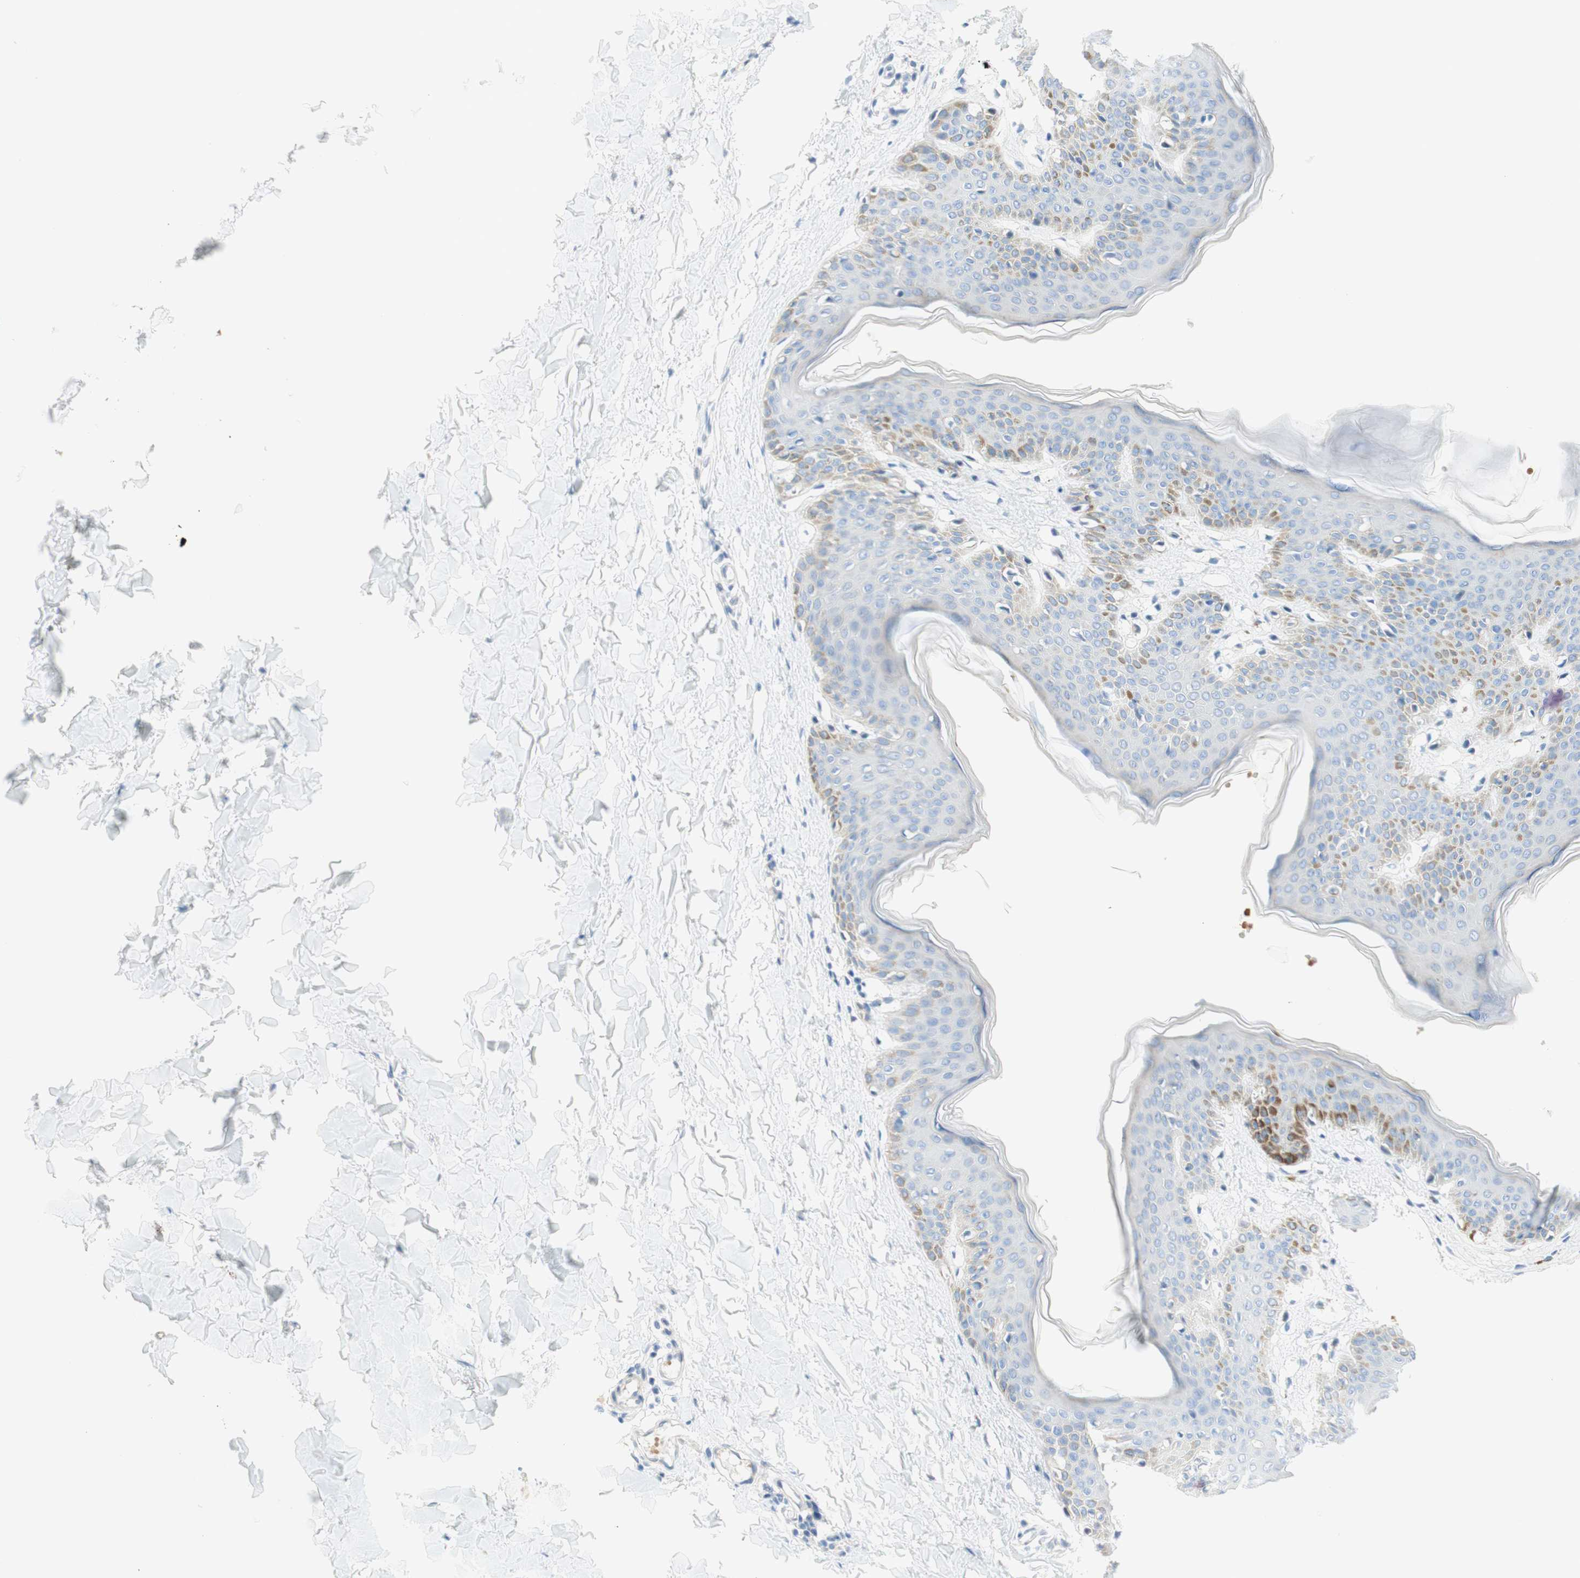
{"staining": {"intensity": "negative", "quantity": "none", "location": "none"}, "tissue": "skin", "cell_type": "Fibroblasts", "image_type": "normal", "snomed": [{"axis": "morphology", "description": "Normal tissue, NOS"}, {"axis": "topography", "description": "Skin"}], "caption": "The immunohistochemistry (IHC) micrograph has no significant positivity in fibroblasts of skin. (DAB immunohistochemistry with hematoxylin counter stain).", "gene": "ENTREP2", "patient": {"sex": "female", "age": 17}}